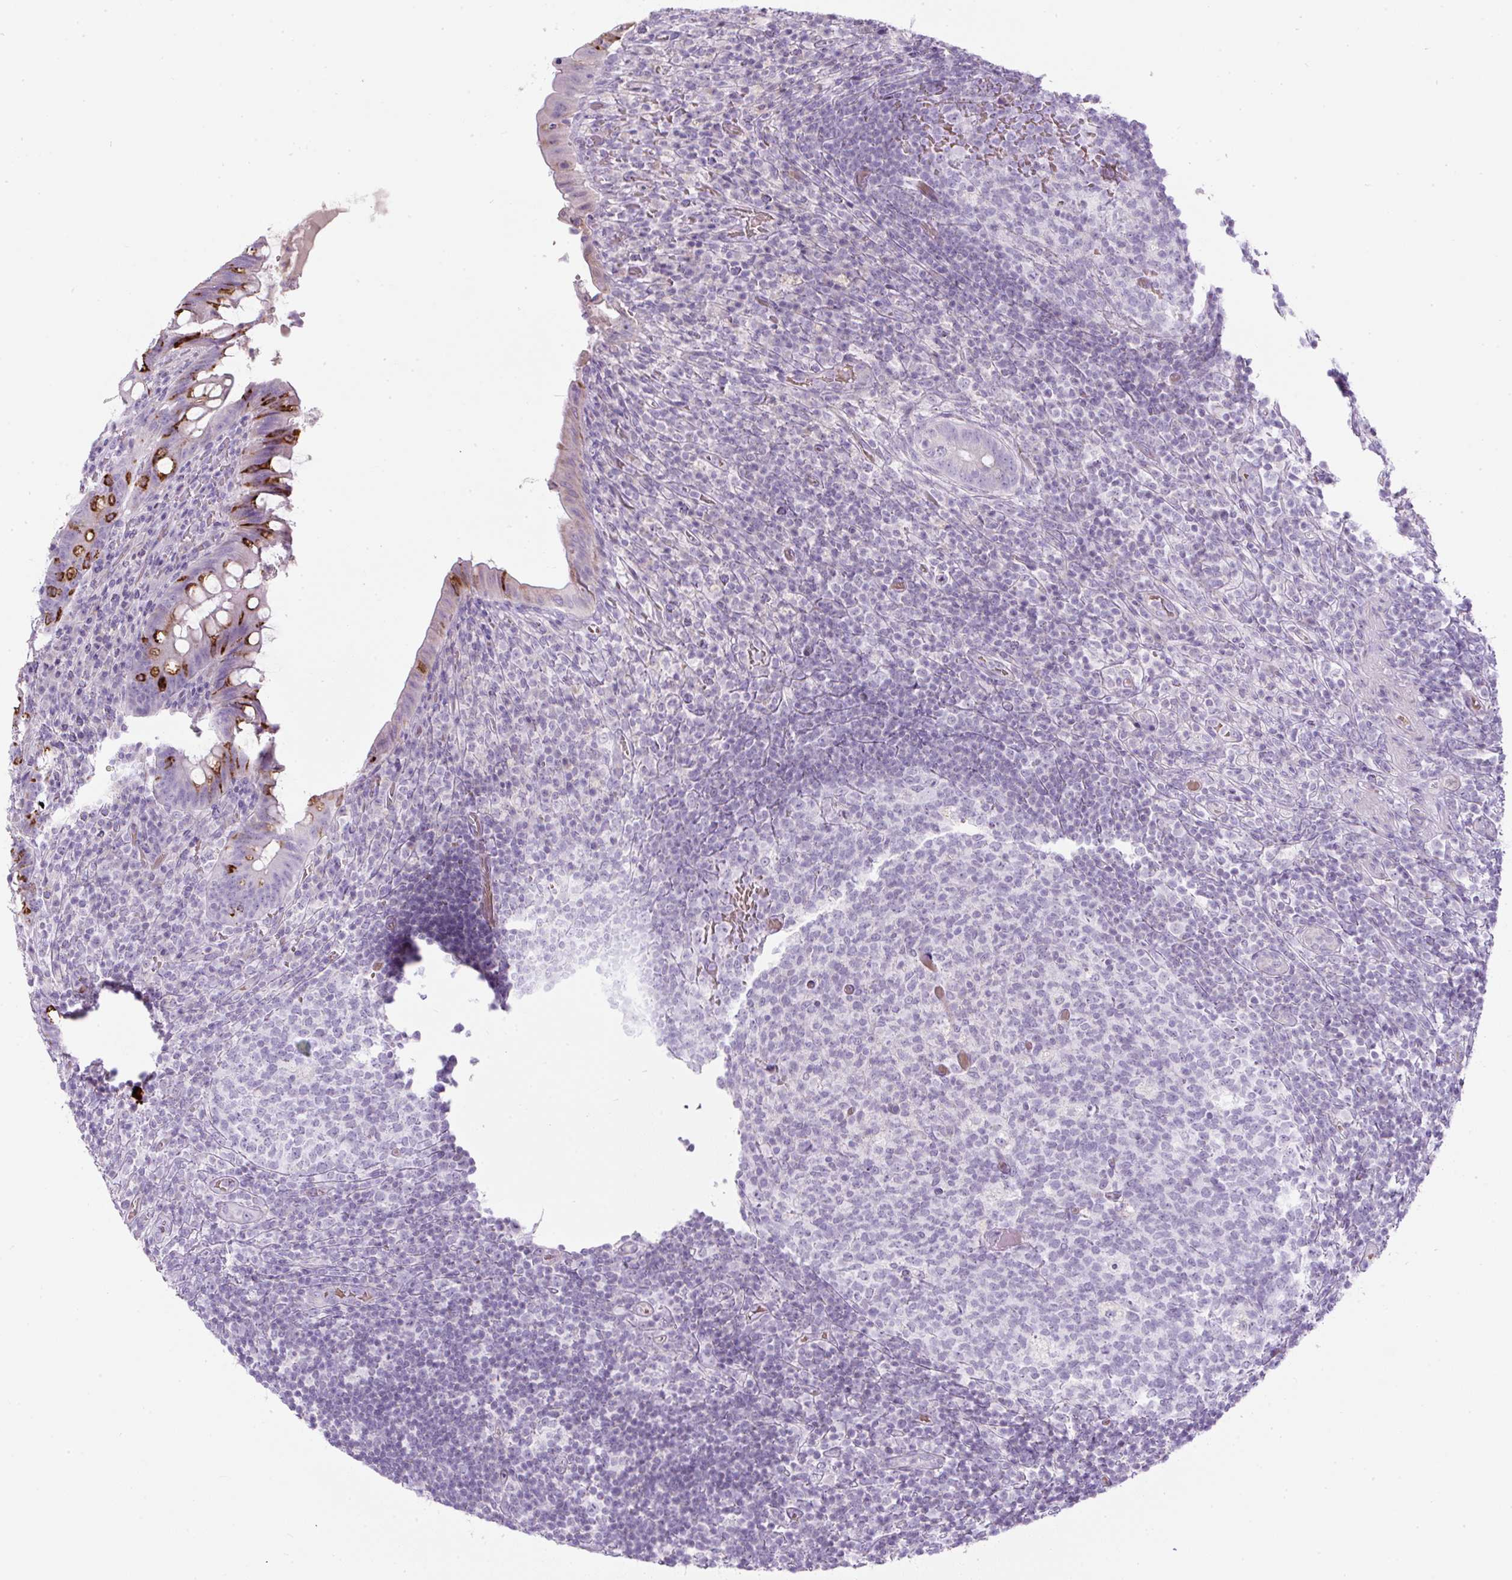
{"staining": {"intensity": "strong", "quantity": "<25%", "location": "cytoplasmic/membranous"}, "tissue": "appendix", "cell_type": "Glandular cells", "image_type": "normal", "snomed": [{"axis": "morphology", "description": "Normal tissue, NOS"}, {"axis": "topography", "description": "Appendix"}], "caption": "Immunohistochemical staining of benign appendix displays strong cytoplasmic/membranous protein expression in about <25% of glandular cells. The protein of interest is stained brown, and the nuclei are stained in blue (DAB (3,3'-diaminobenzidine) IHC with brightfield microscopy, high magnification).", "gene": "FGFBP3", "patient": {"sex": "female", "age": 43}}